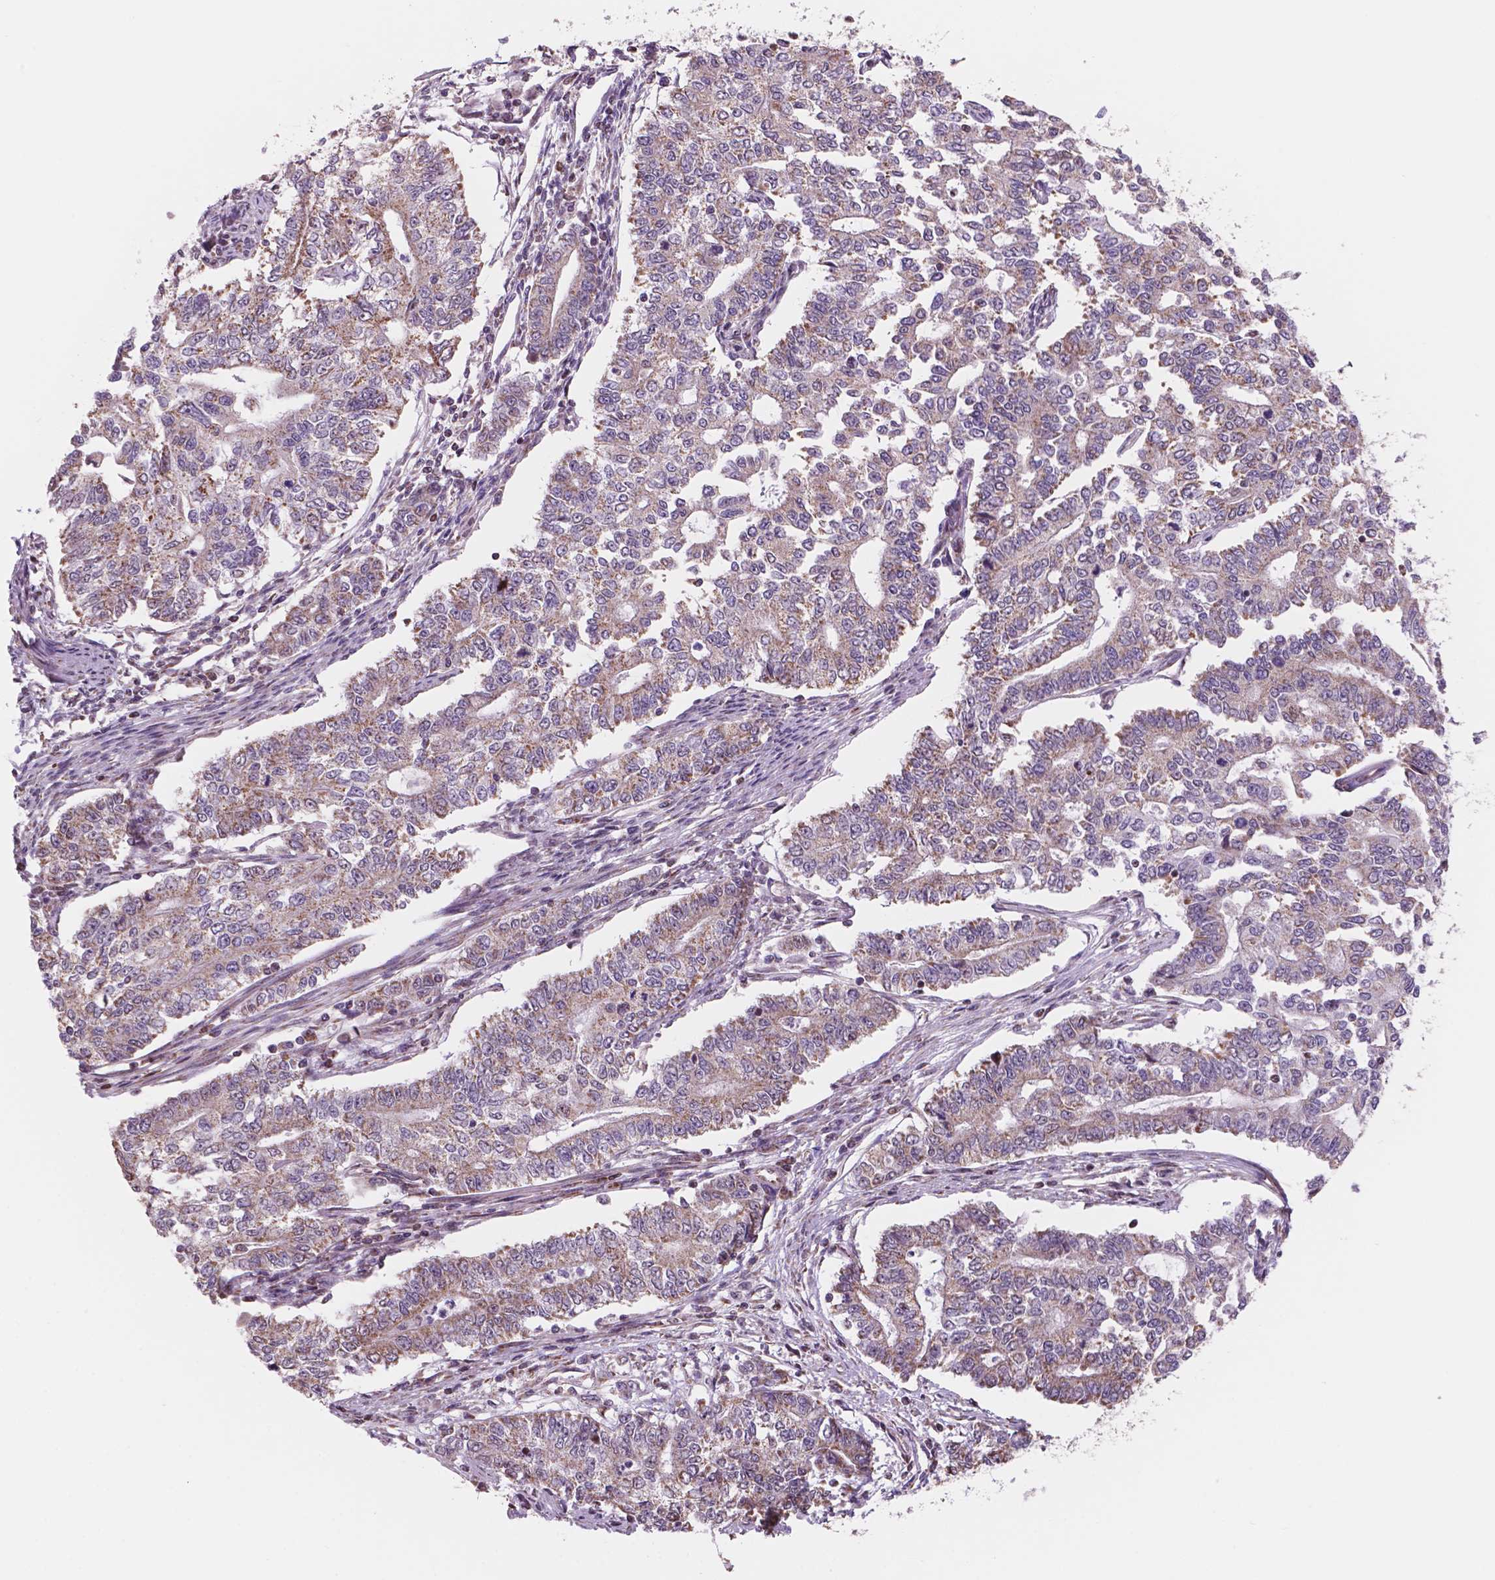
{"staining": {"intensity": "moderate", "quantity": ">75%", "location": "cytoplasmic/membranous,nuclear"}, "tissue": "endometrial cancer", "cell_type": "Tumor cells", "image_type": "cancer", "snomed": [{"axis": "morphology", "description": "Adenocarcinoma, NOS"}, {"axis": "topography", "description": "Uterus"}], "caption": "DAB immunohistochemical staining of endometrial cancer (adenocarcinoma) shows moderate cytoplasmic/membranous and nuclear protein expression in about >75% of tumor cells.", "gene": "NDUFA10", "patient": {"sex": "female", "age": 59}}